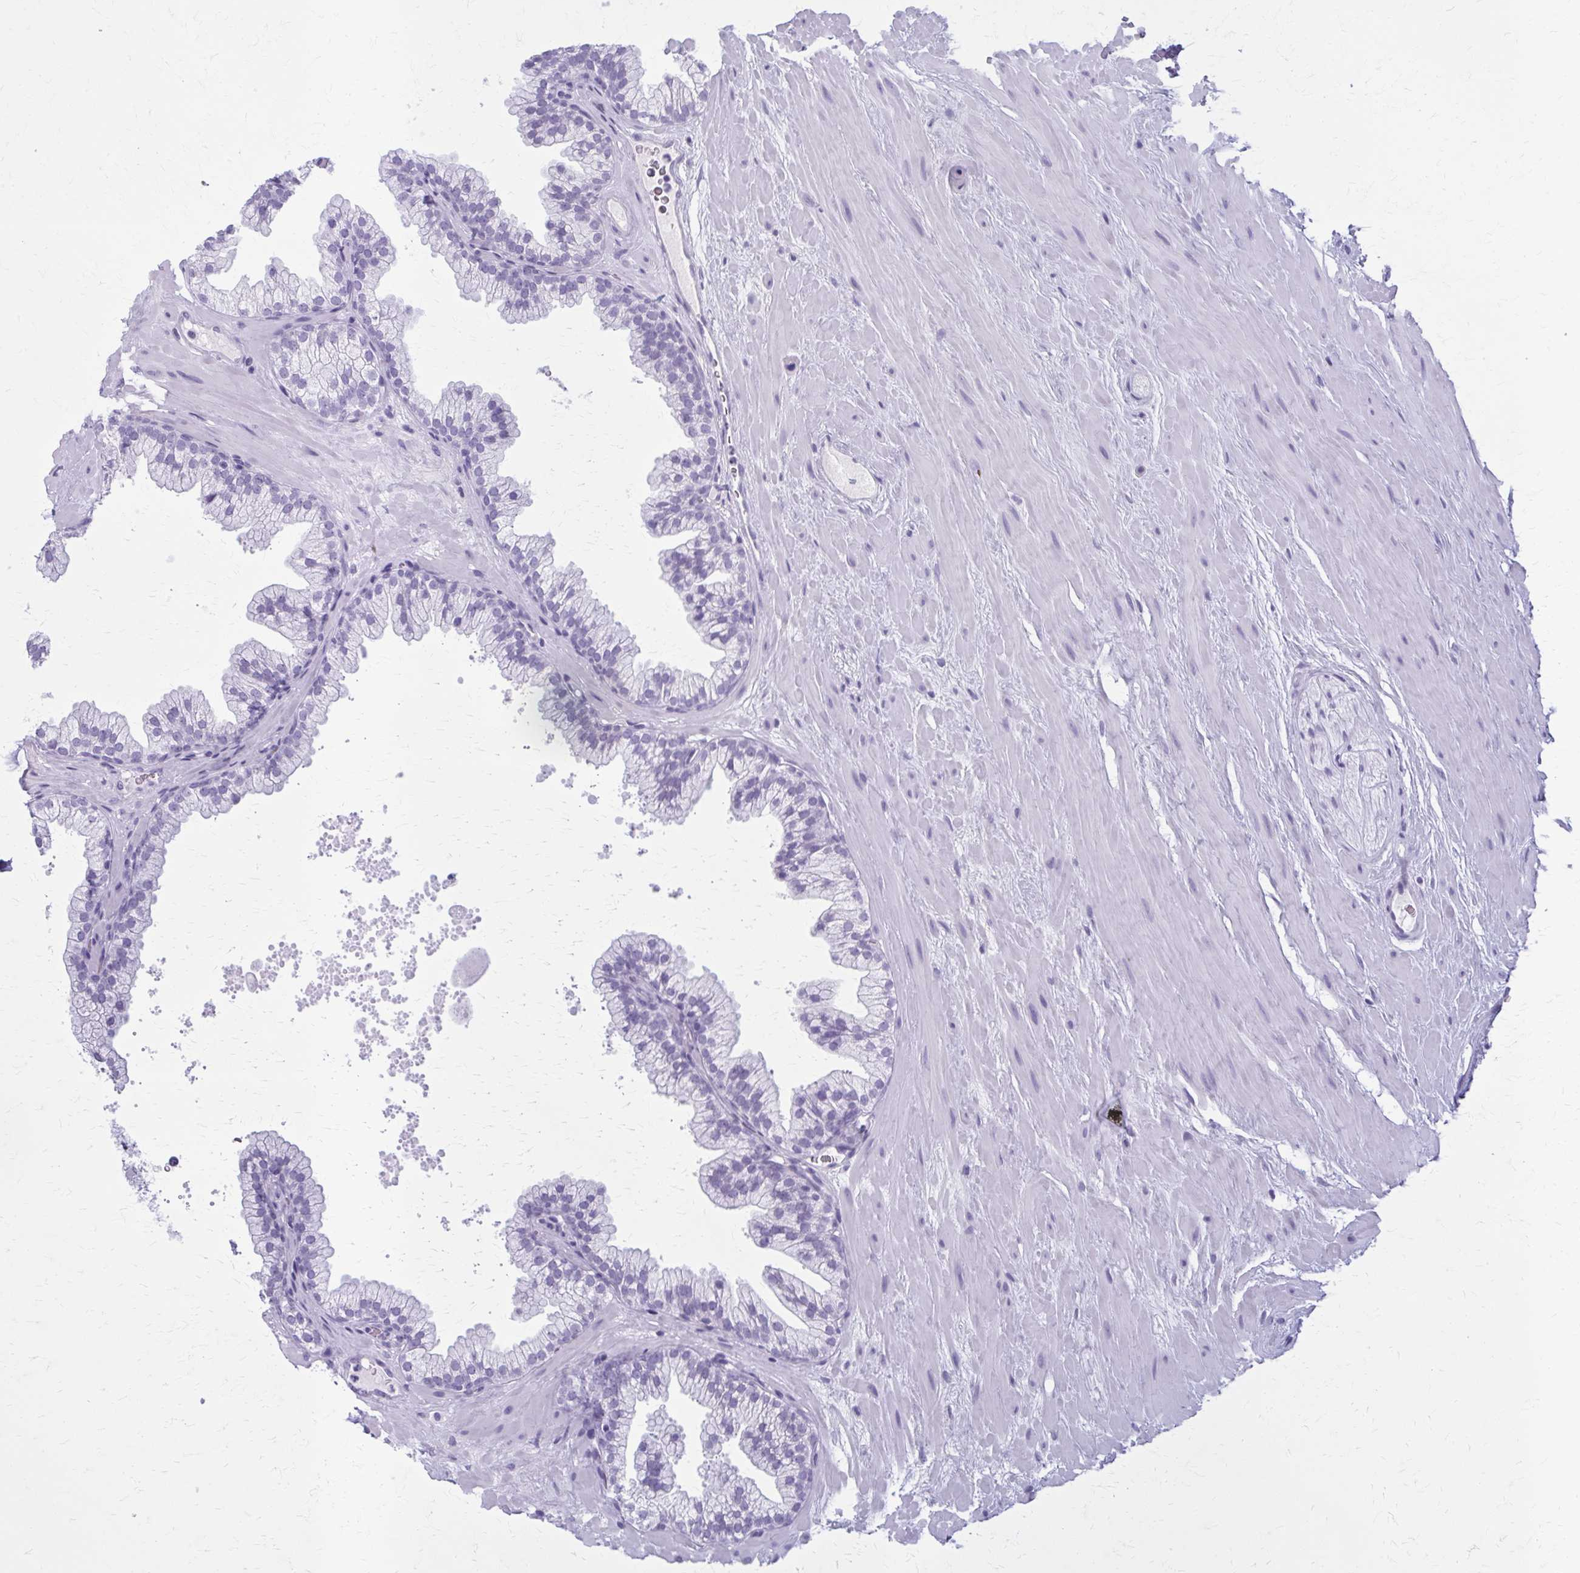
{"staining": {"intensity": "negative", "quantity": "none", "location": "none"}, "tissue": "prostate", "cell_type": "Glandular cells", "image_type": "normal", "snomed": [{"axis": "morphology", "description": "Normal tissue, NOS"}, {"axis": "topography", "description": "Prostate"}, {"axis": "topography", "description": "Peripheral nerve tissue"}], "caption": "A high-resolution photomicrograph shows IHC staining of normal prostate, which reveals no significant expression in glandular cells. The staining was performed using DAB to visualize the protein expression in brown, while the nuclei were stained in blue with hematoxylin (Magnification: 20x).", "gene": "ZDHHC7", "patient": {"sex": "male", "age": 61}}